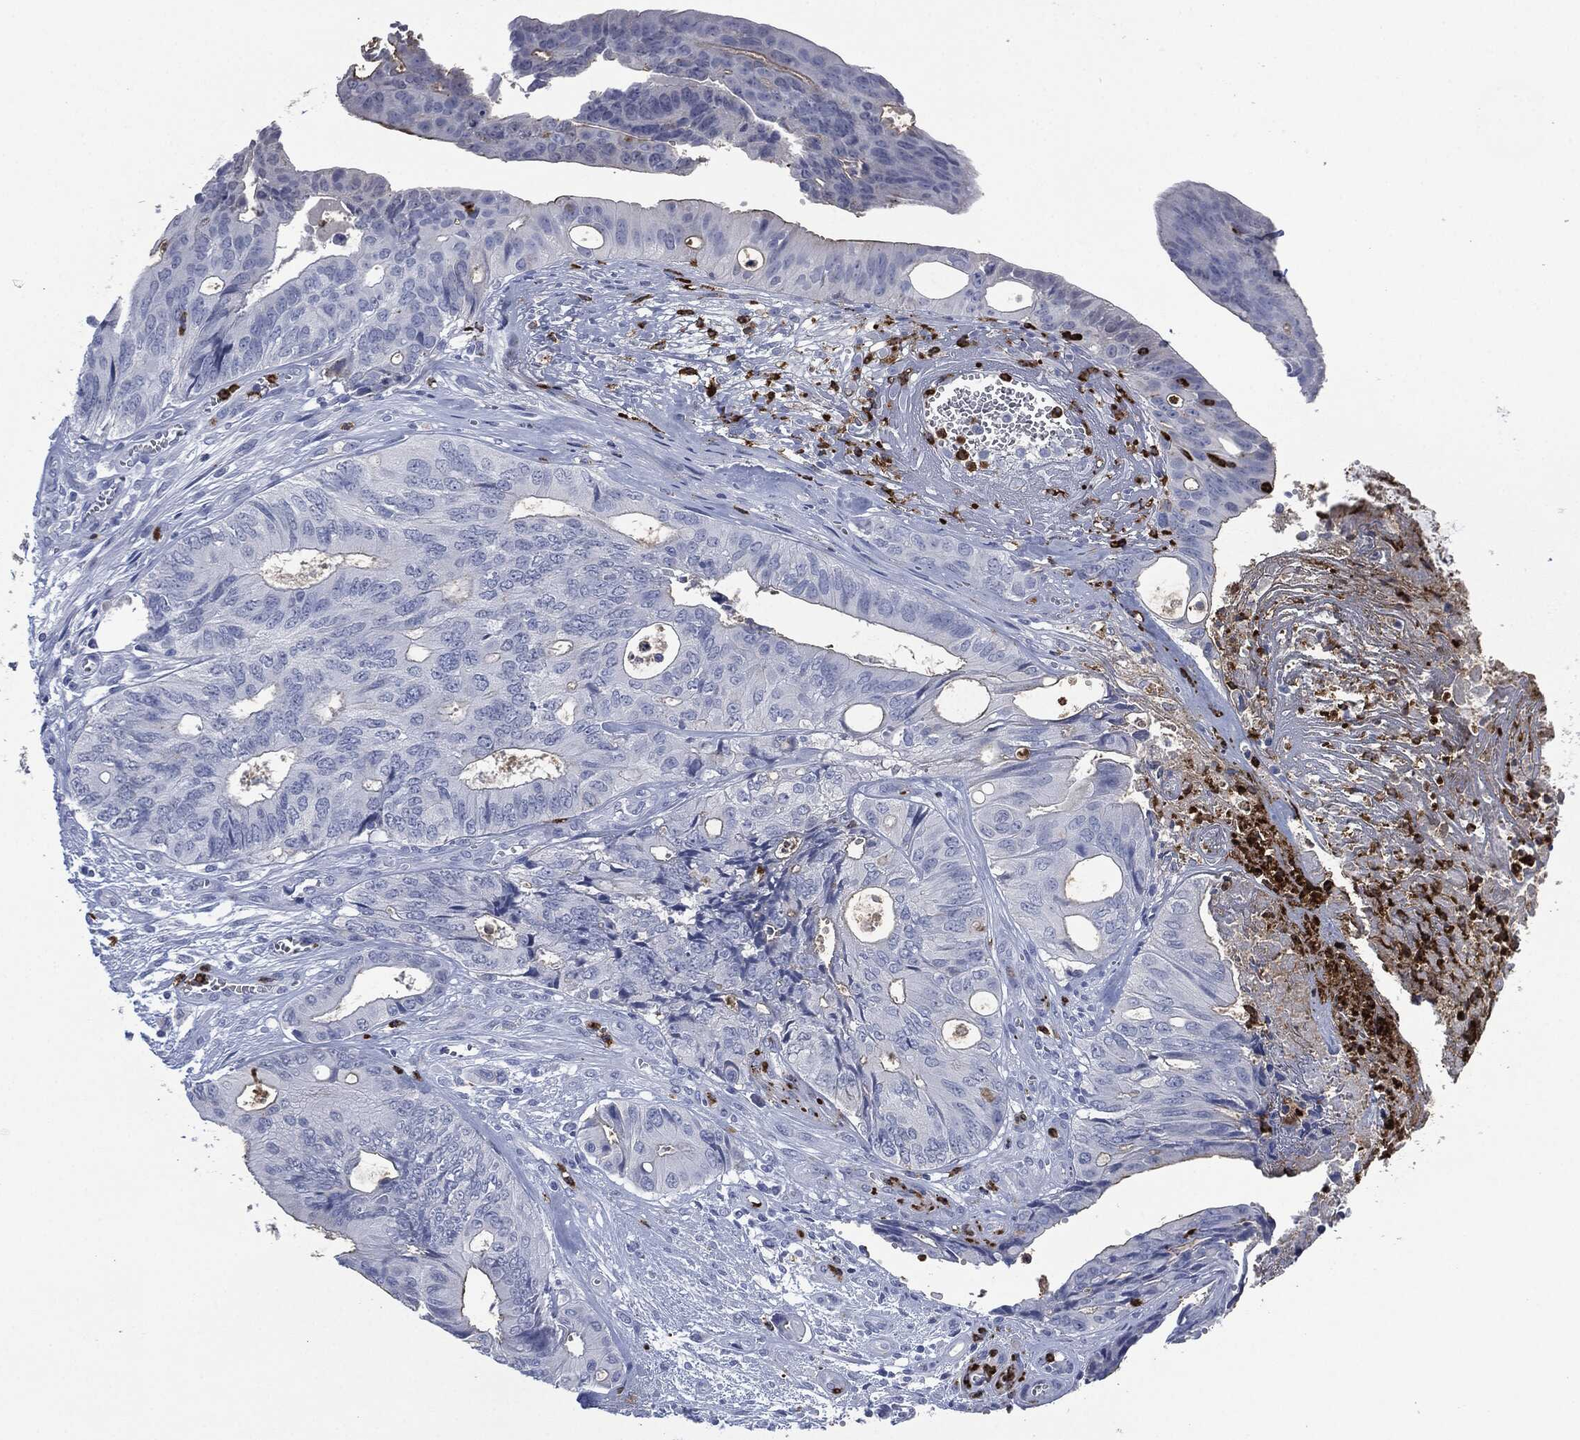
{"staining": {"intensity": "negative", "quantity": "none", "location": "none"}, "tissue": "colorectal cancer", "cell_type": "Tumor cells", "image_type": "cancer", "snomed": [{"axis": "morphology", "description": "Normal tissue, NOS"}, {"axis": "morphology", "description": "Adenocarcinoma, NOS"}, {"axis": "topography", "description": "Colon"}], "caption": "Tumor cells show no significant expression in adenocarcinoma (colorectal).", "gene": "CEACAM8", "patient": {"sex": "male", "age": 65}}